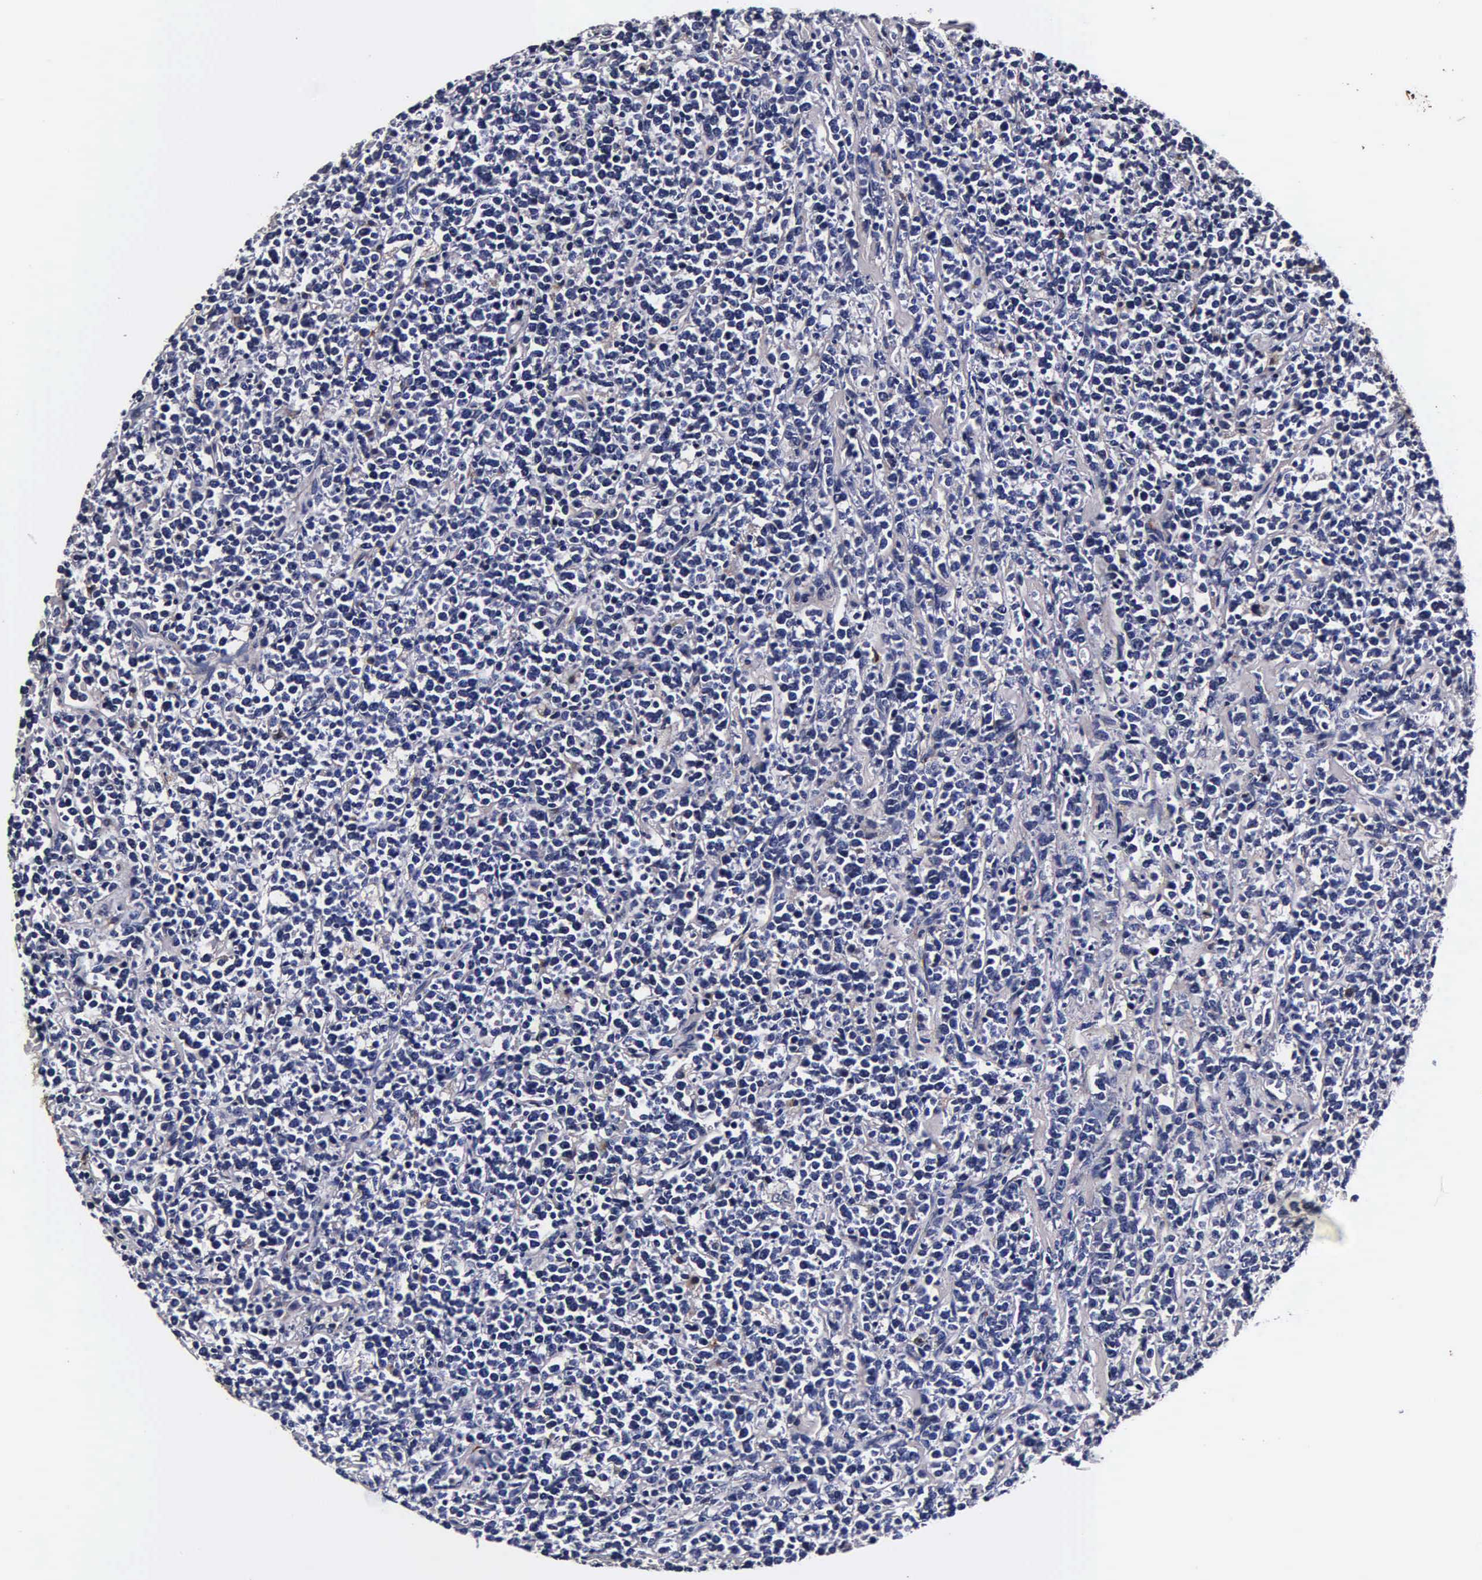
{"staining": {"intensity": "negative", "quantity": "none", "location": "none"}, "tissue": "lymphoma", "cell_type": "Tumor cells", "image_type": "cancer", "snomed": [{"axis": "morphology", "description": "Malignant lymphoma, non-Hodgkin's type, High grade"}, {"axis": "topography", "description": "Small intestine"}, {"axis": "topography", "description": "Colon"}], "caption": "A photomicrograph of human high-grade malignant lymphoma, non-Hodgkin's type is negative for staining in tumor cells.", "gene": "CST3", "patient": {"sex": "male", "age": 8}}